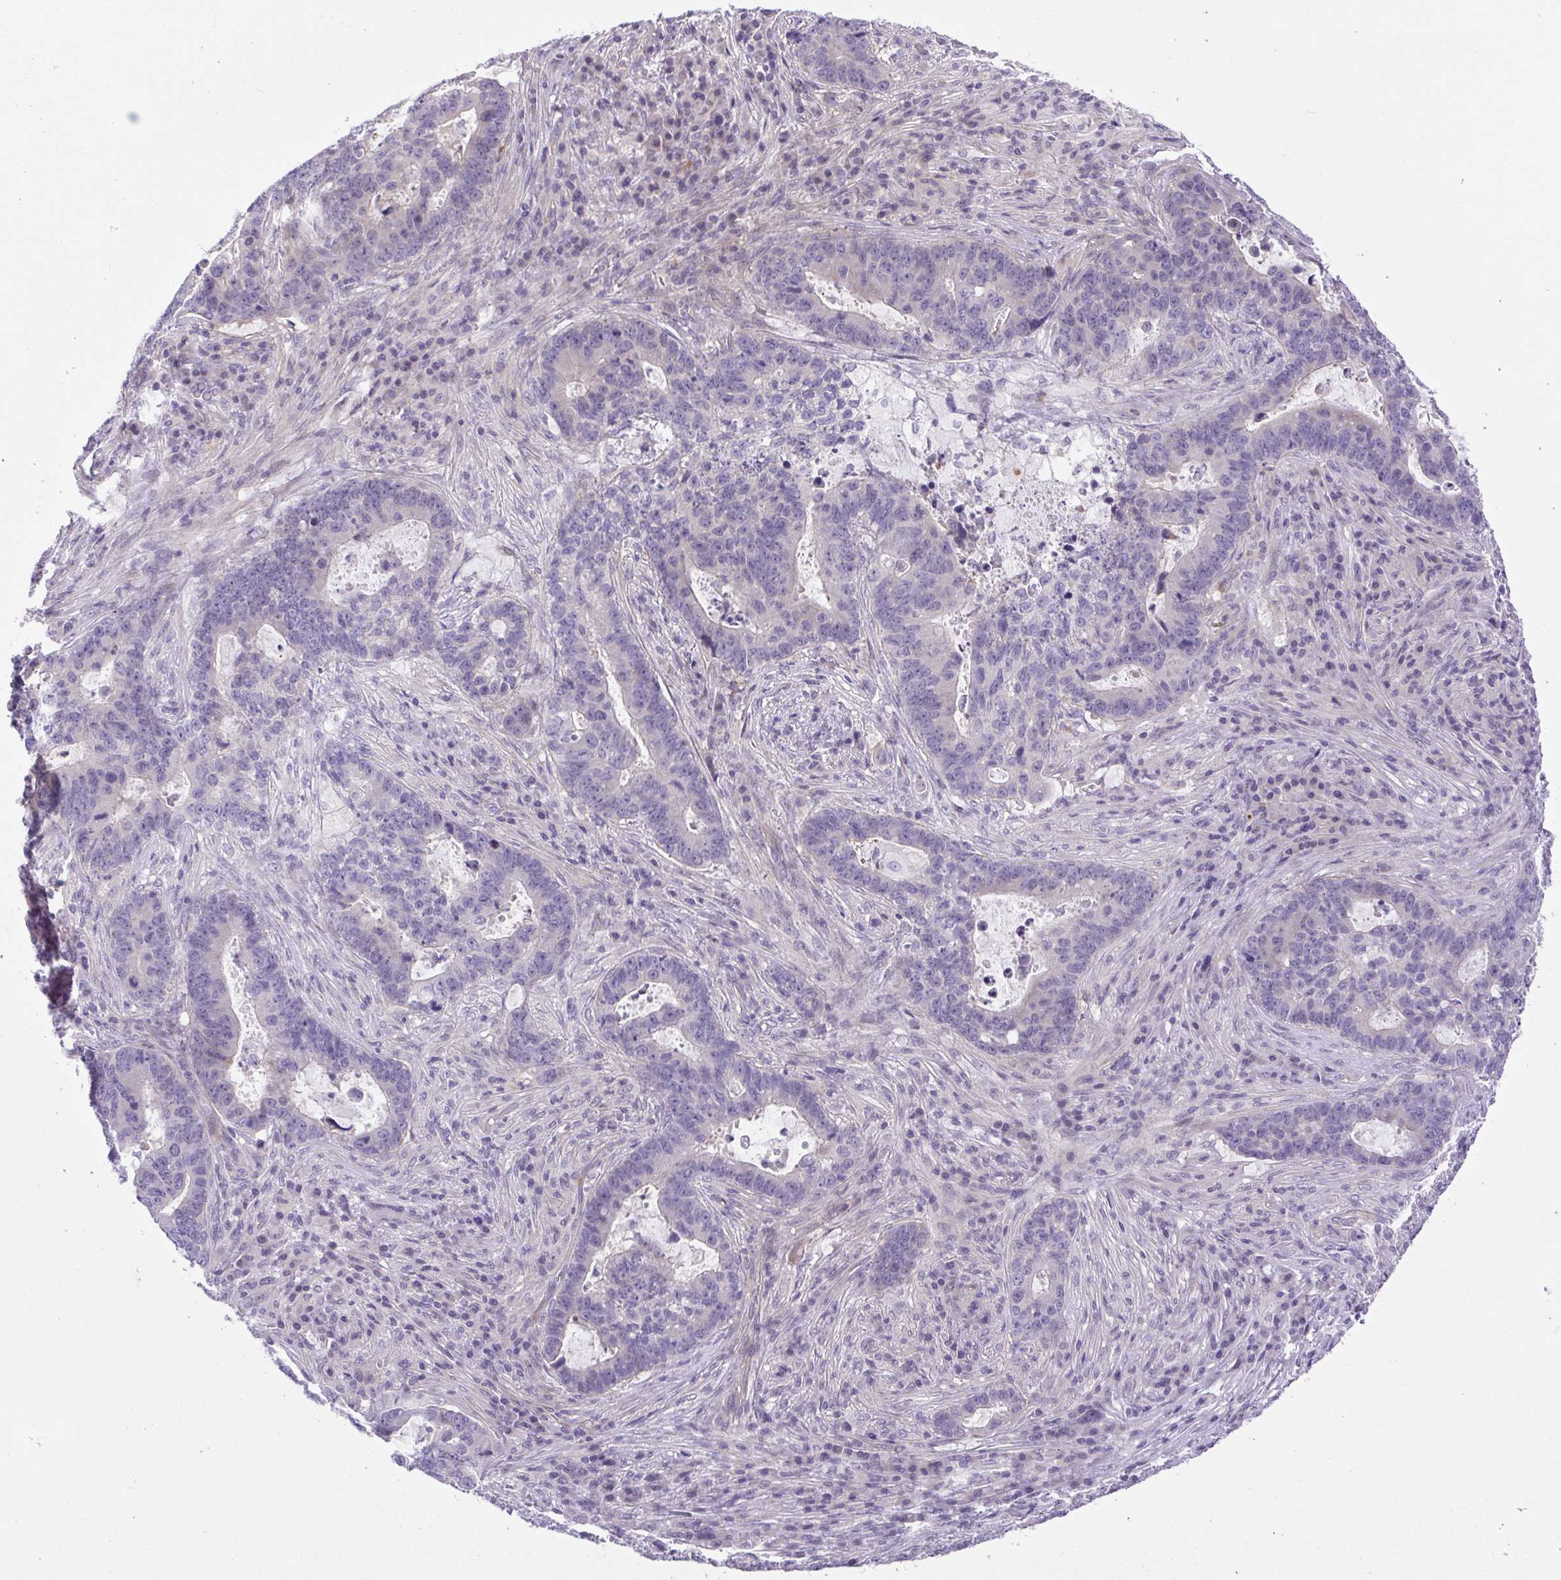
{"staining": {"intensity": "negative", "quantity": "none", "location": "none"}, "tissue": "lung cancer", "cell_type": "Tumor cells", "image_type": "cancer", "snomed": [{"axis": "morphology", "description": "Aneuploidy"}, {"axis": "morphology", "description": "Adenocarcinoma, NOS"}, {"axis": "morphology", "description": "Adenocarcinoma primary or metastatic"}, {"axis": "topography", "description": "Lung"}], "caption": "Immunohistochemistry of human adenocarcinoma primary or metastatic (lung) shows no staining in tumor cells. Brightfield microscopy of immunohistochemistry stained with DAB (3,3'-diaminobenzidine) (brown) and hematoxylin (blue), captured at high magnification.", "gene": "FAM177B", "patient": {"sex": "female", "age": 75}}